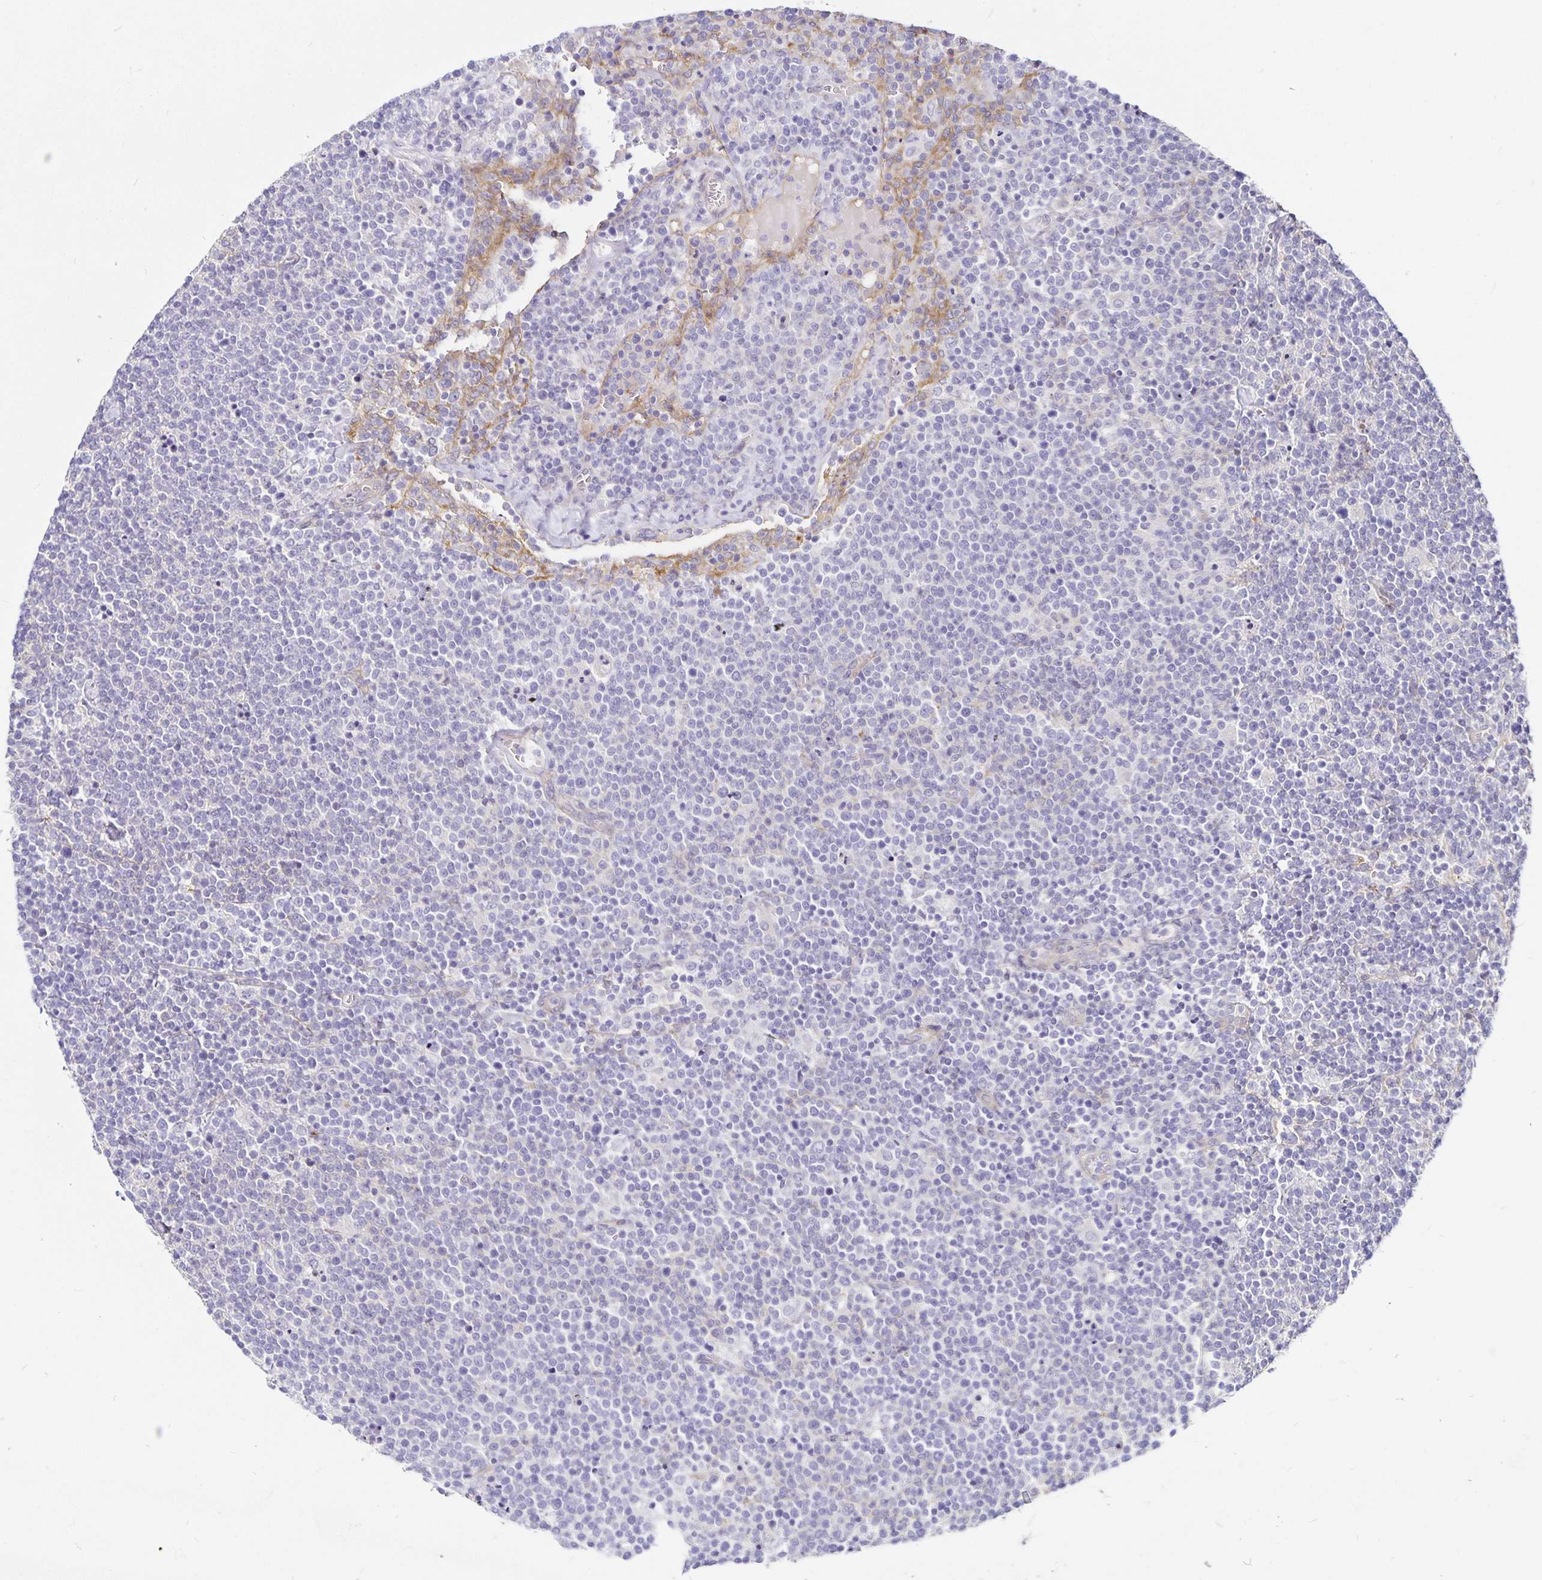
{"staining": {"intensity": "negative", "quantity": "none", "location": "none"}, "tissue": "lymphoma", "cell_type": "Tumor cells", "image_type": "cancer", "snomed": [{"axis": "morphology", "description": "Malignant lymphoma, non-Hodgkin's type, High grade"}, {"axis": "topography", "description": "Lymph node"}], "caption": "Immunohistochemistry of human lymphoma reveals no expression in tumor cells. (DAB (3,3'-diaminobenzidine) immunohistochemistry (IHC) with hematoxylin counter stain).", "gene": "GNG12", "patient": {"sex": "male", "age": 61}}